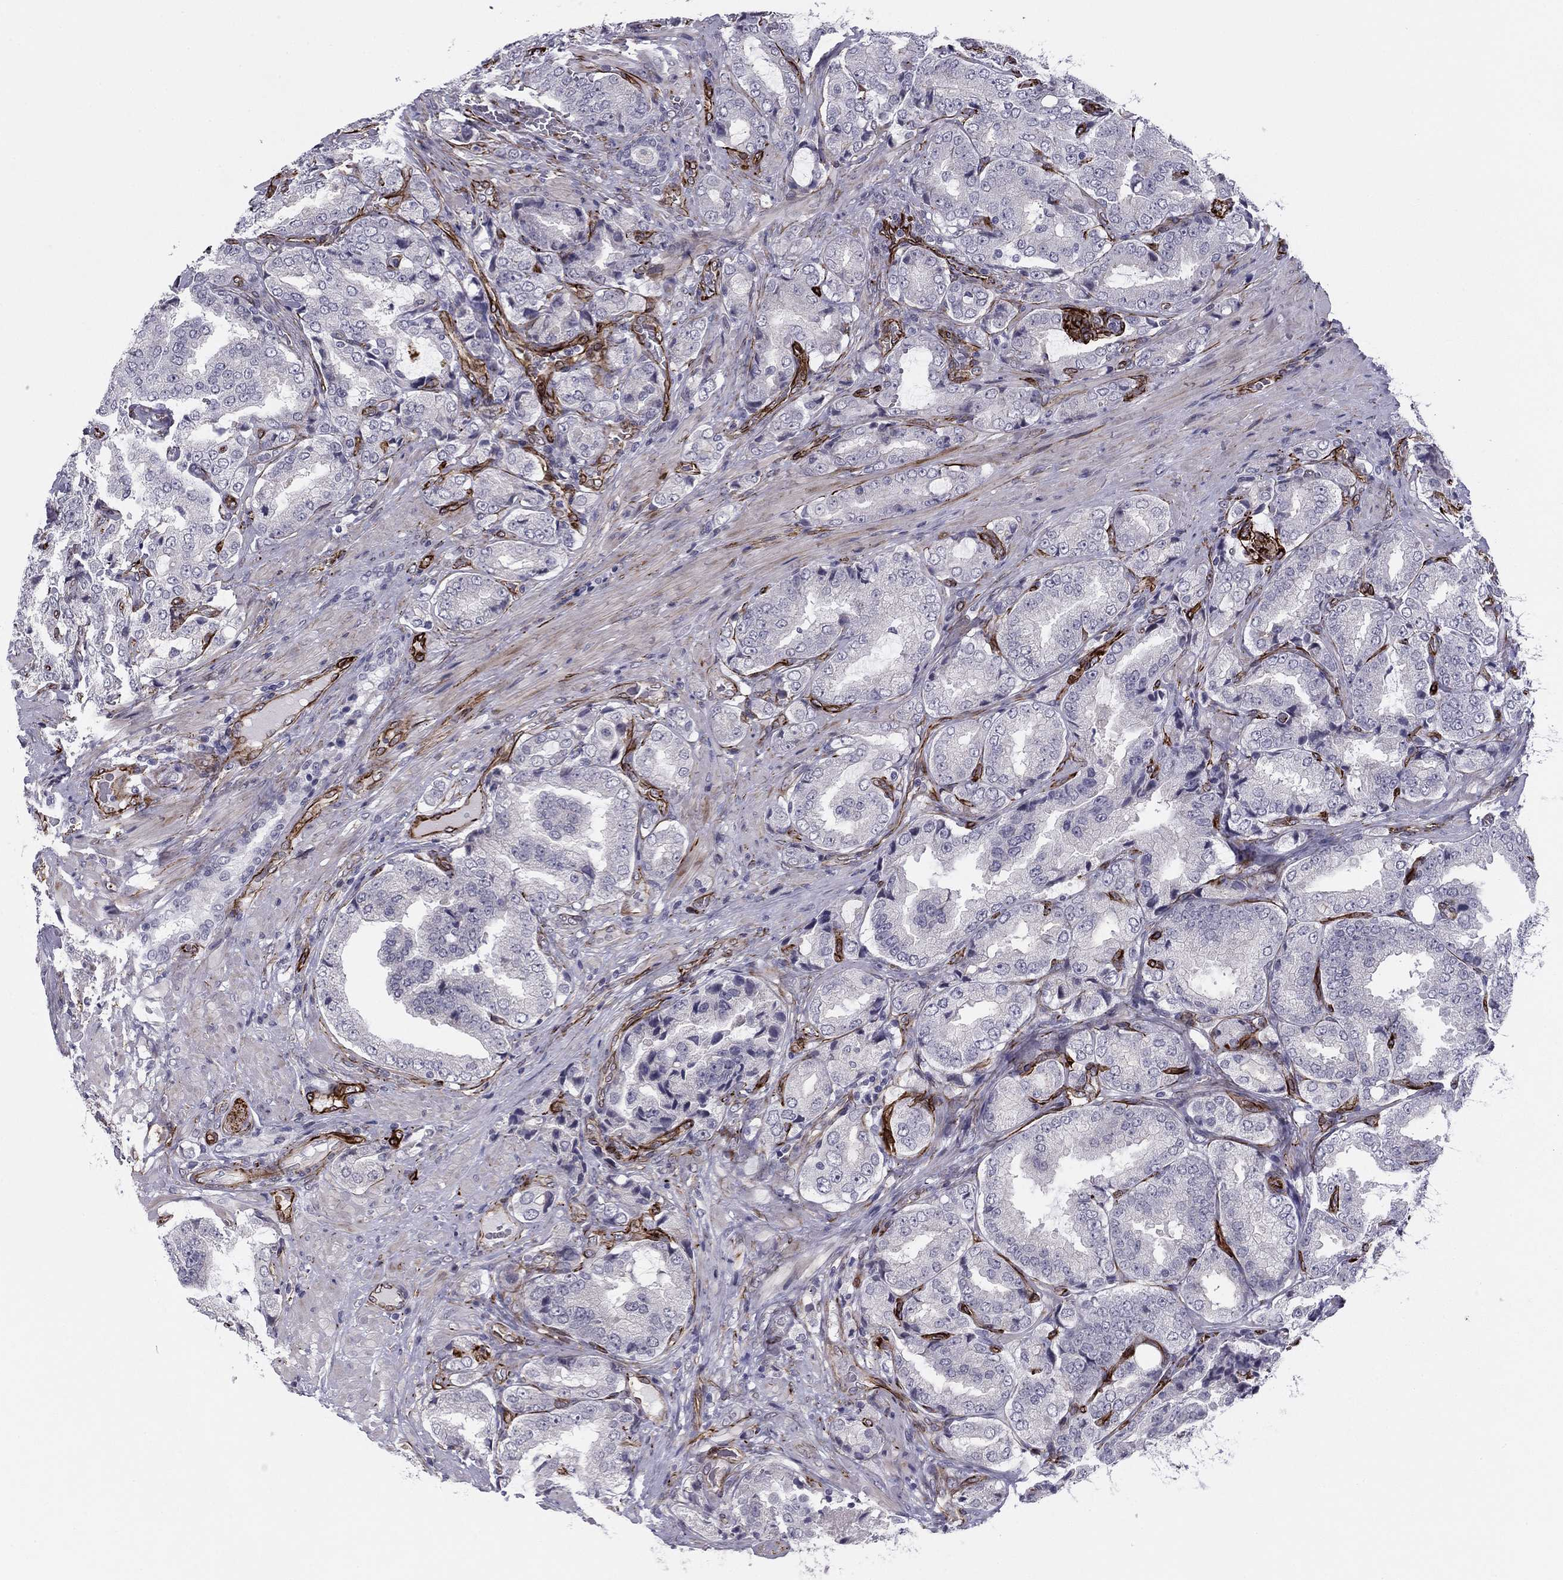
{"staining": {"intensity": "negative", "quantity": "none", "location": "none"}, "tissue": "prostate cancer", "cell_type": "Tumor cells", "image_type": "cancer", "snomed": [{"axis": "morphology", "description": "Adenocarcinoma, NOS"}, {"axis": "topography", "description": "Prostate"}], "caption": "Immunohistochemistry of adenocarcinoma (prostate) displays no positivity in tumor cells.", "gene": "ANKS4B", "patient": {"sex": "male", "age": 65}}